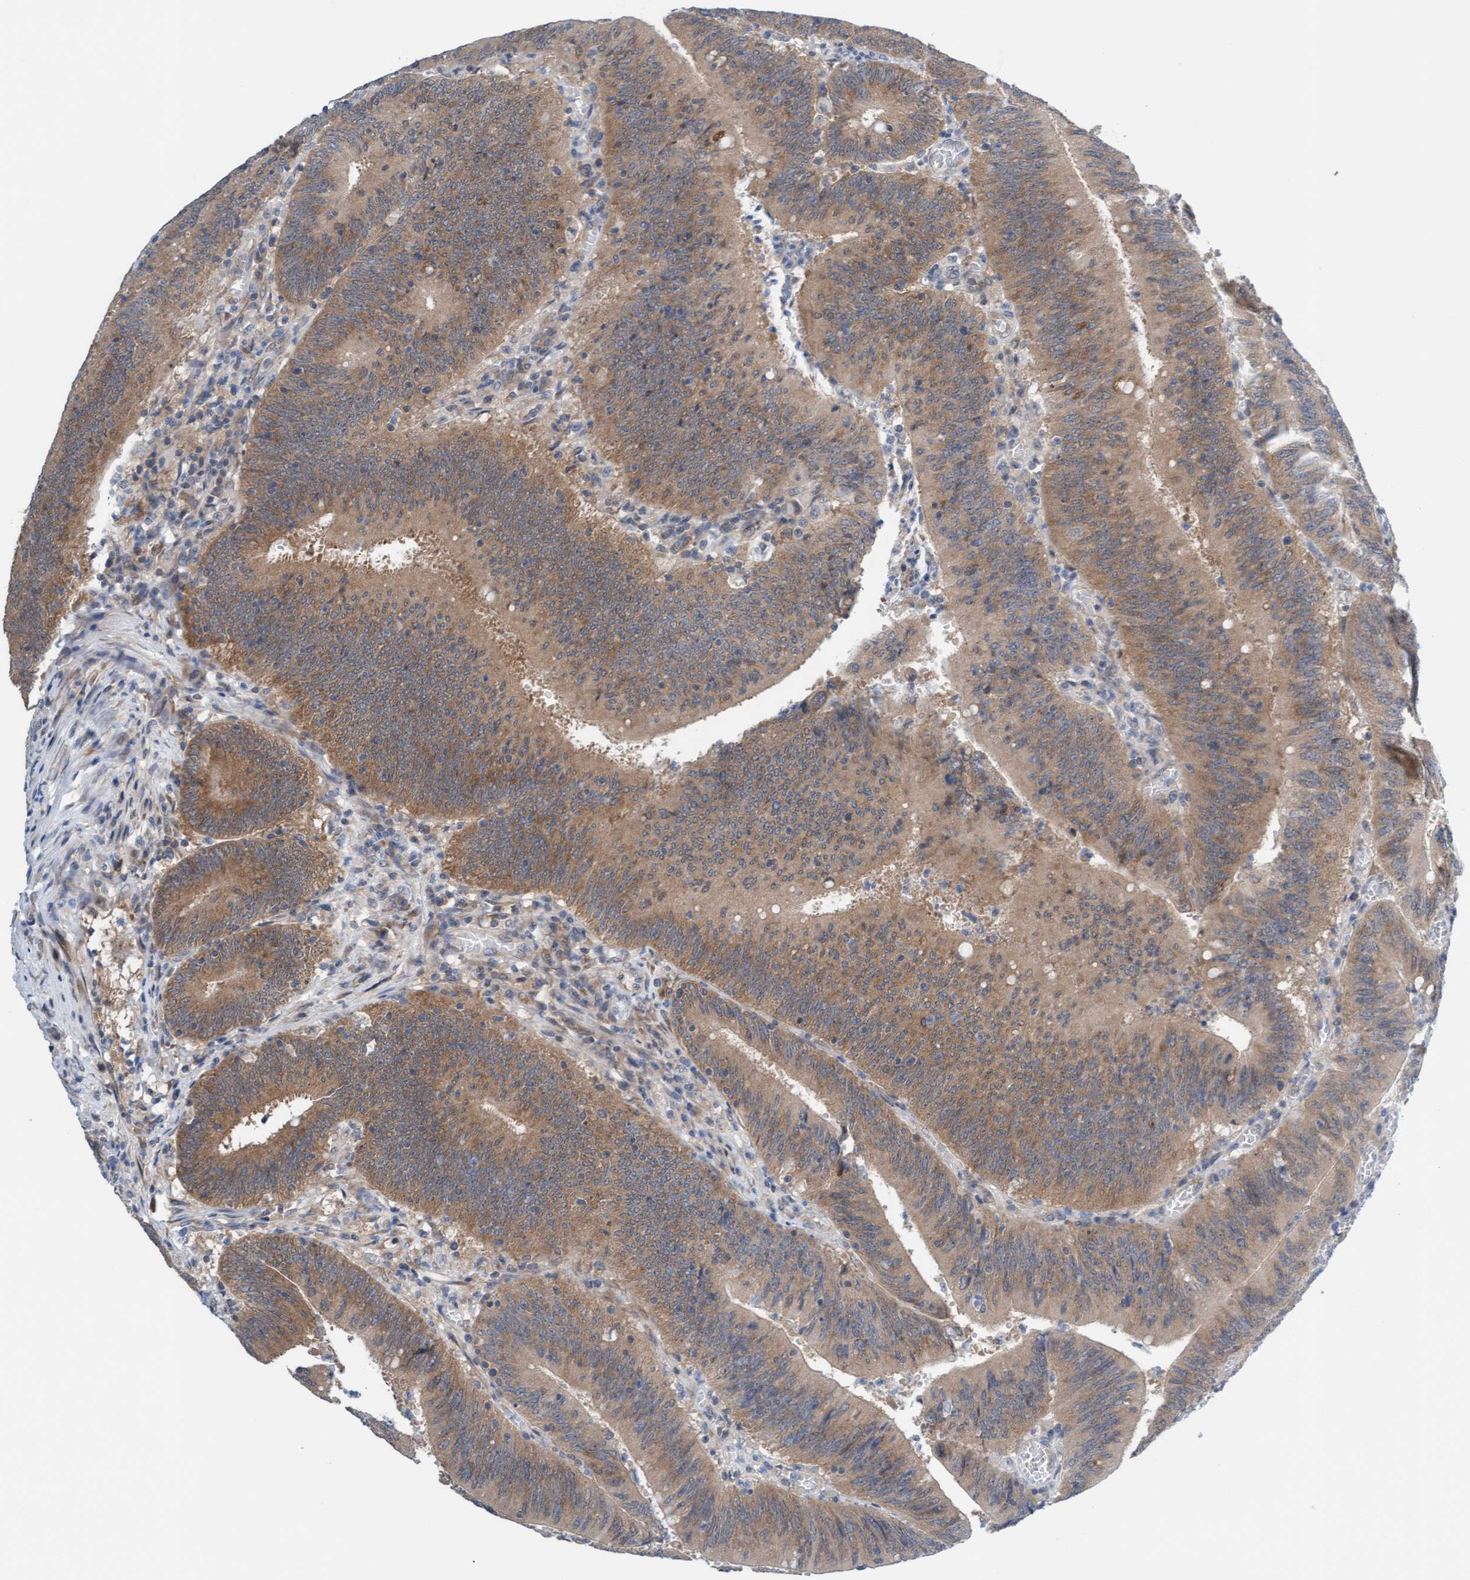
{"staining": {"intensity": "moderate", "quantity": ">75%", "location": "cytoplasmic/membranous"}, "tissue": "colorectal cancer", "cell_type": "Tumor cells", "image_type": "cancer", "snomed": [{"axis": "morphology", "description": "Normal tissue, NOS"}, {"axis": "morphology", "description": "Adenocarcinoma, NOS"}, {"axis": "topography", "description": "Rectum"}], "caption": "Protein expression analysis of human colorectal cancer (adenocarcinoma) reveals moderate cytoplasmic/membranous staining in about >75% of tumor cells. The staining was performed using DAB (3,3'-diaminobenzidine), with brown indicating positive protein expression. Nuclei are stained blue with hematoxylin.", "gene": "AMZ2", "patient": {"sex": "female", "age": 66}}